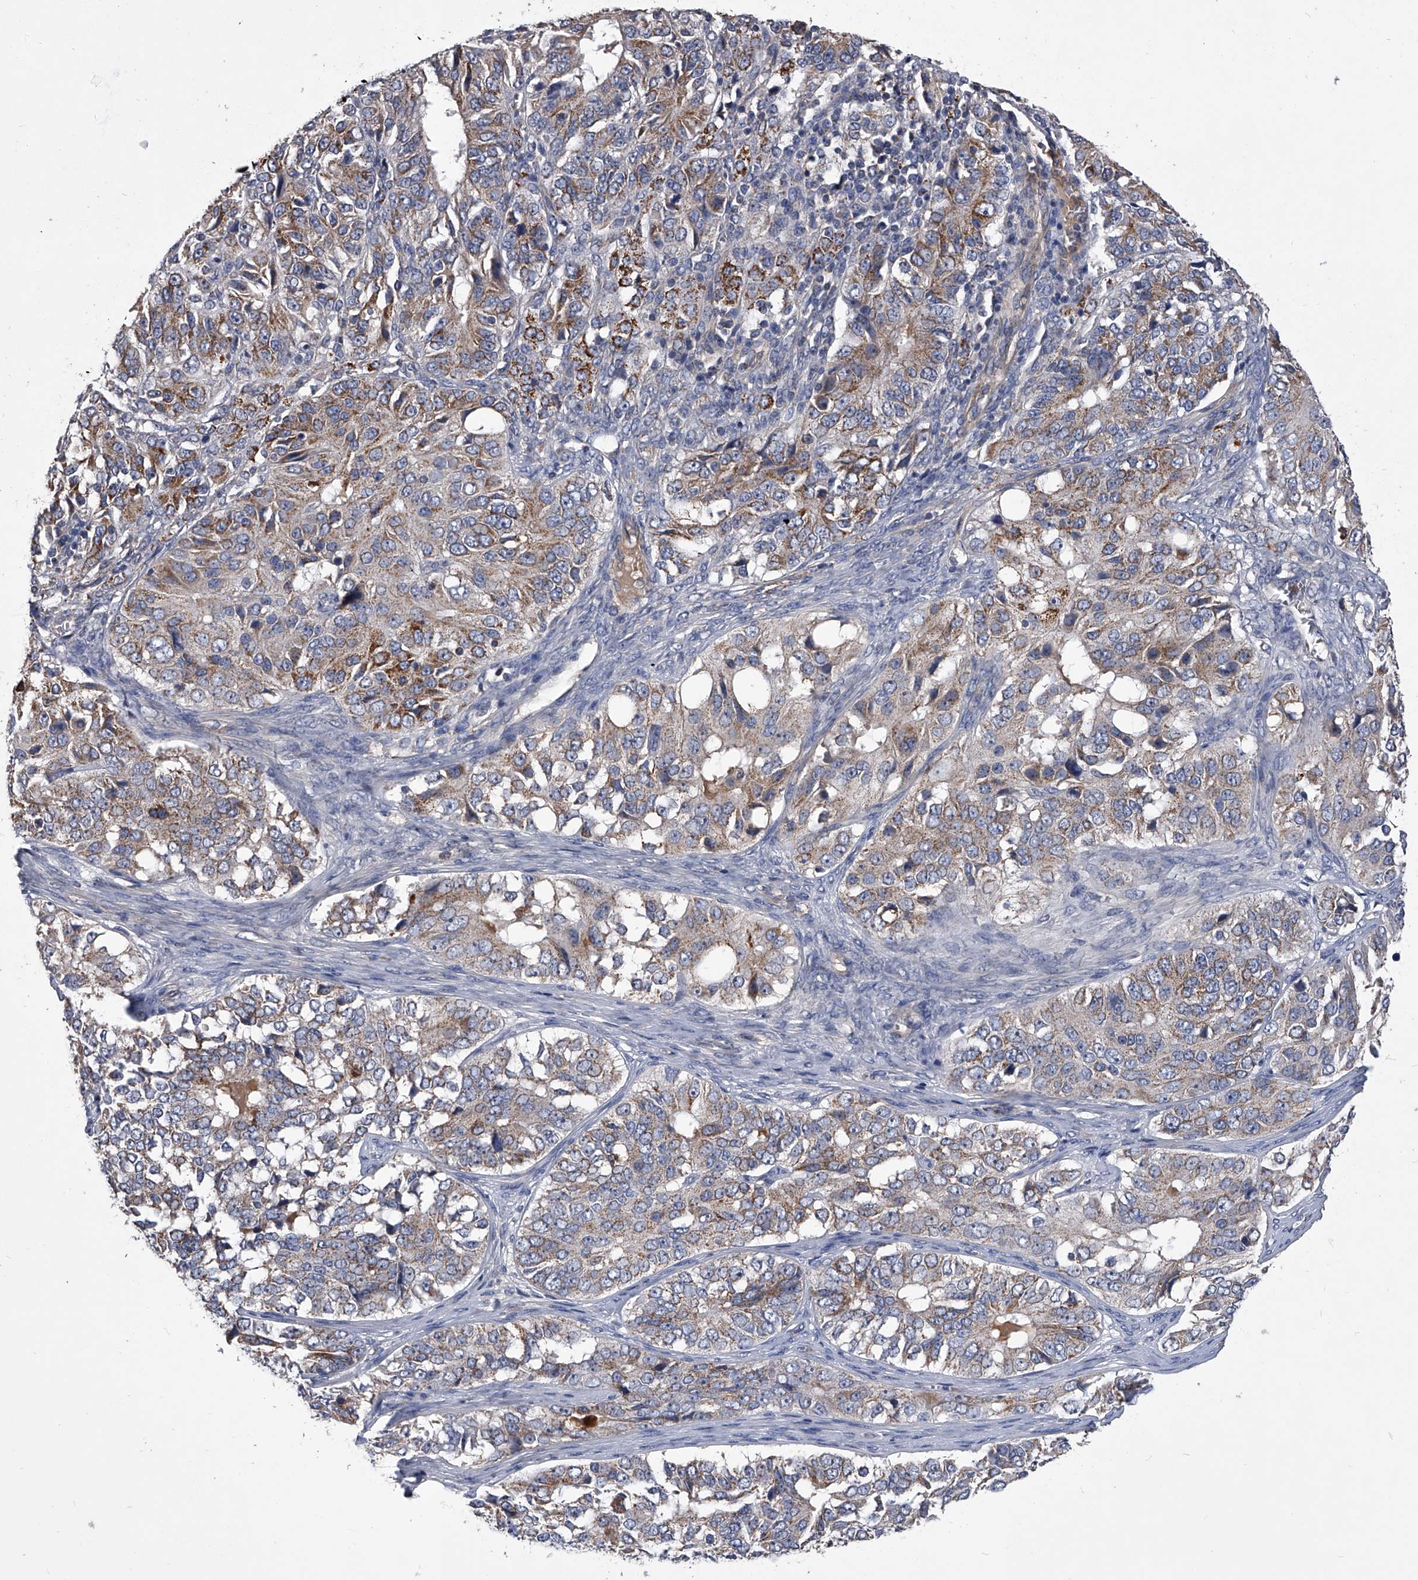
{"staining": {"intensity": "moderate", "quantity": "25%-75%", "location": "cytoplasmic/membranous"}, "tissue": "ovarian cancer", "cell_type": "Tumor cells", "image_type": "cancer", "snomed": [{"axis": "morphology", "description": "Carcinoma, endometroid"}, {"axis": "topography", "description": "Ovary"}], "caption": "An image of human ovarian endometroid carcinoma stained for a protein shows moderate cytoplasmic/membranous brown staining in tumor cells. Nuclei are stained in blue.", "gene": "NRP1", "patient": {"sex": "female", "age": 51}}